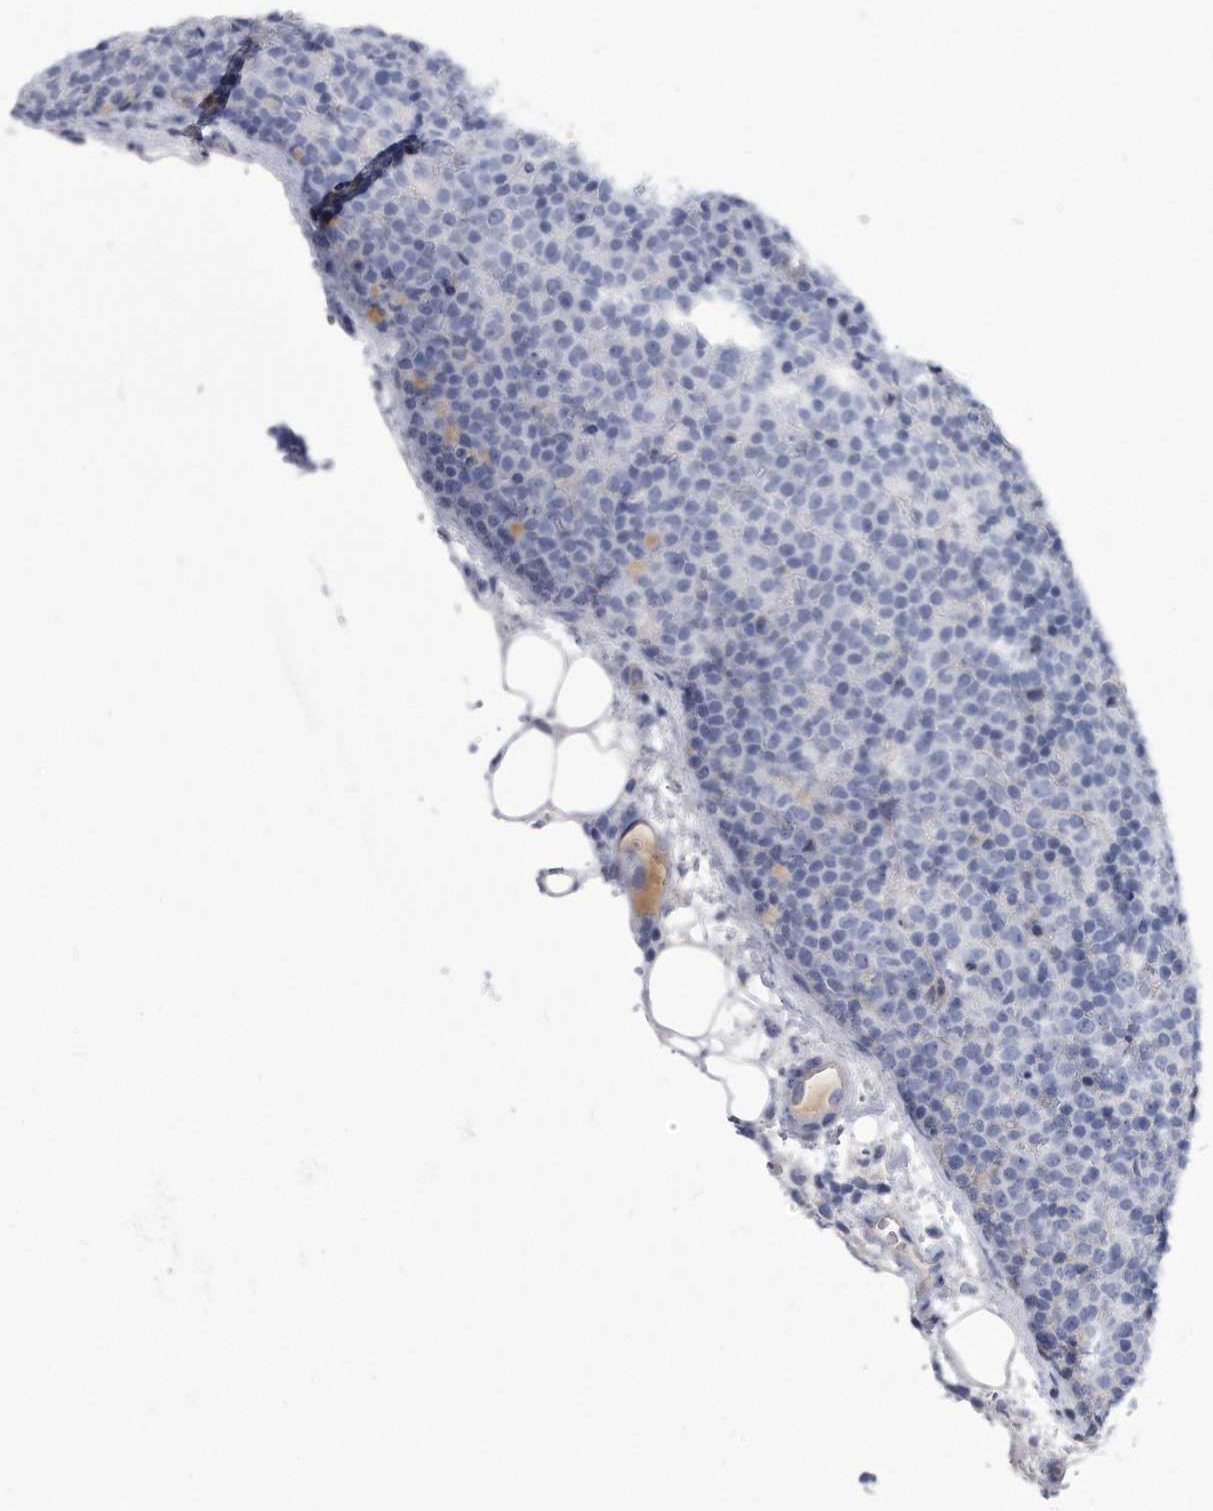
{"staining": {"intensity": "negative", "quantity": "none", "location": "none"}, "tissue": "lymphoma", "cell_type": "Tumor cells", "image_type": "cancer", "snomed": [{"axis": "morphology", "description": "Malignant lymphoma, non-Hodgkin's type, High grade"}, {"axis": "topography", "description": "Lymph node"}], "caption": "A high-resolution histopathology image shows immunohistochemistry staining of malignant lymphoma, non-Hodgkin's type (high-grade), which displays no significant expression in tumor cells.", "gene": "PYGB", "patient": {"sex": "male", "age": 13}}